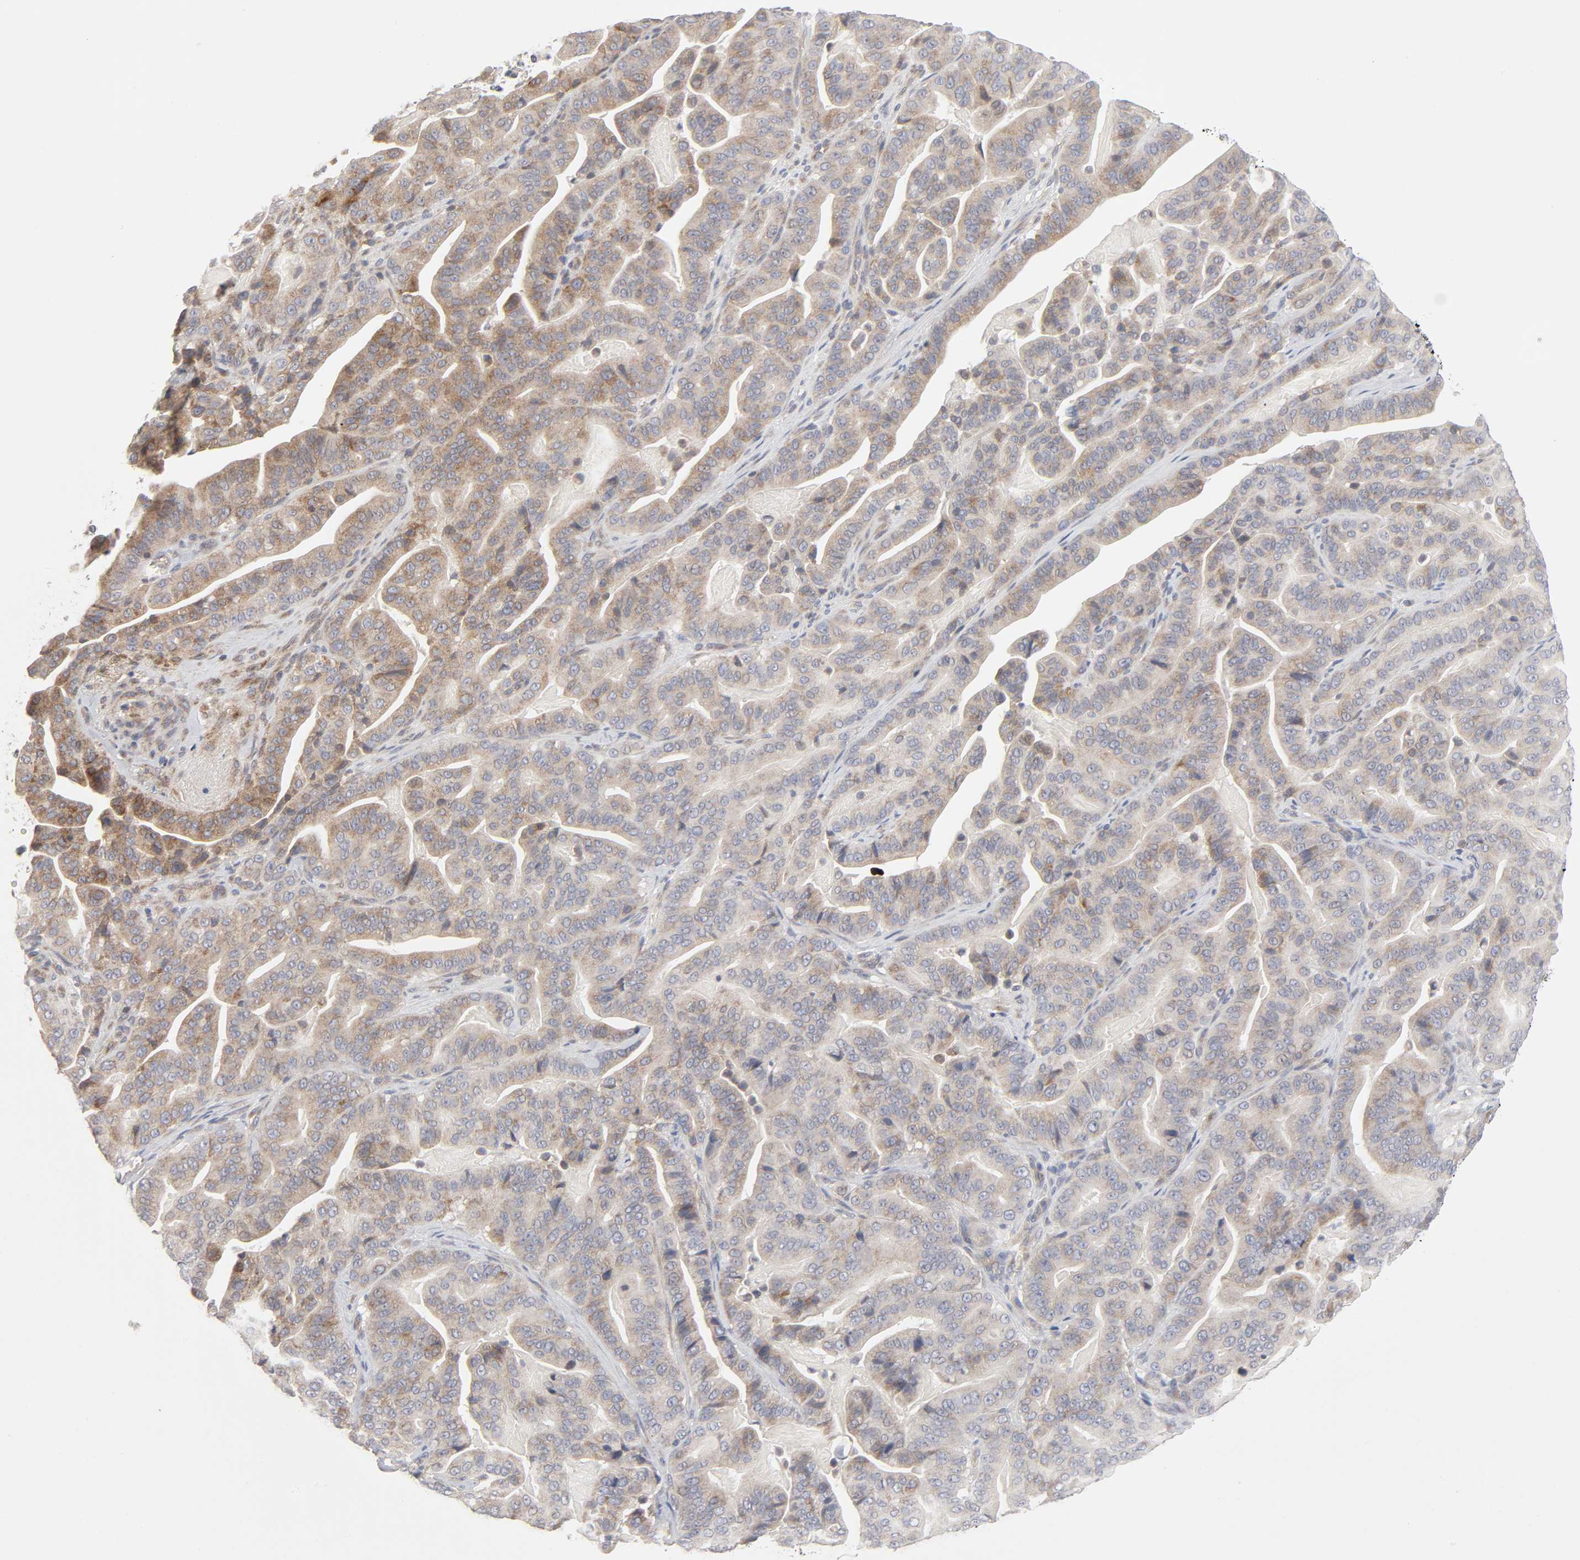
{"staining": {"intensity": "weak", "quantity": ">75%", "location": "cytoplasmic/membranous"}, "tissue": "pancreatic cancer", "cell_type": "Tumor cells", "image_type": "cancer", "snomed": [{"axis": "morphology", "description": "Adenocarcinoma, NOS"}, {"axis": "topography", "description": "Pancreas"}], "caption": "A brown stain labels weak cytoplasmic/membranous staining of a protein in pancreatic cancer (adenocarcinoma) tumor cells.", "gene": "IL4R", "patient": {"sex": "male", "age": 63}}